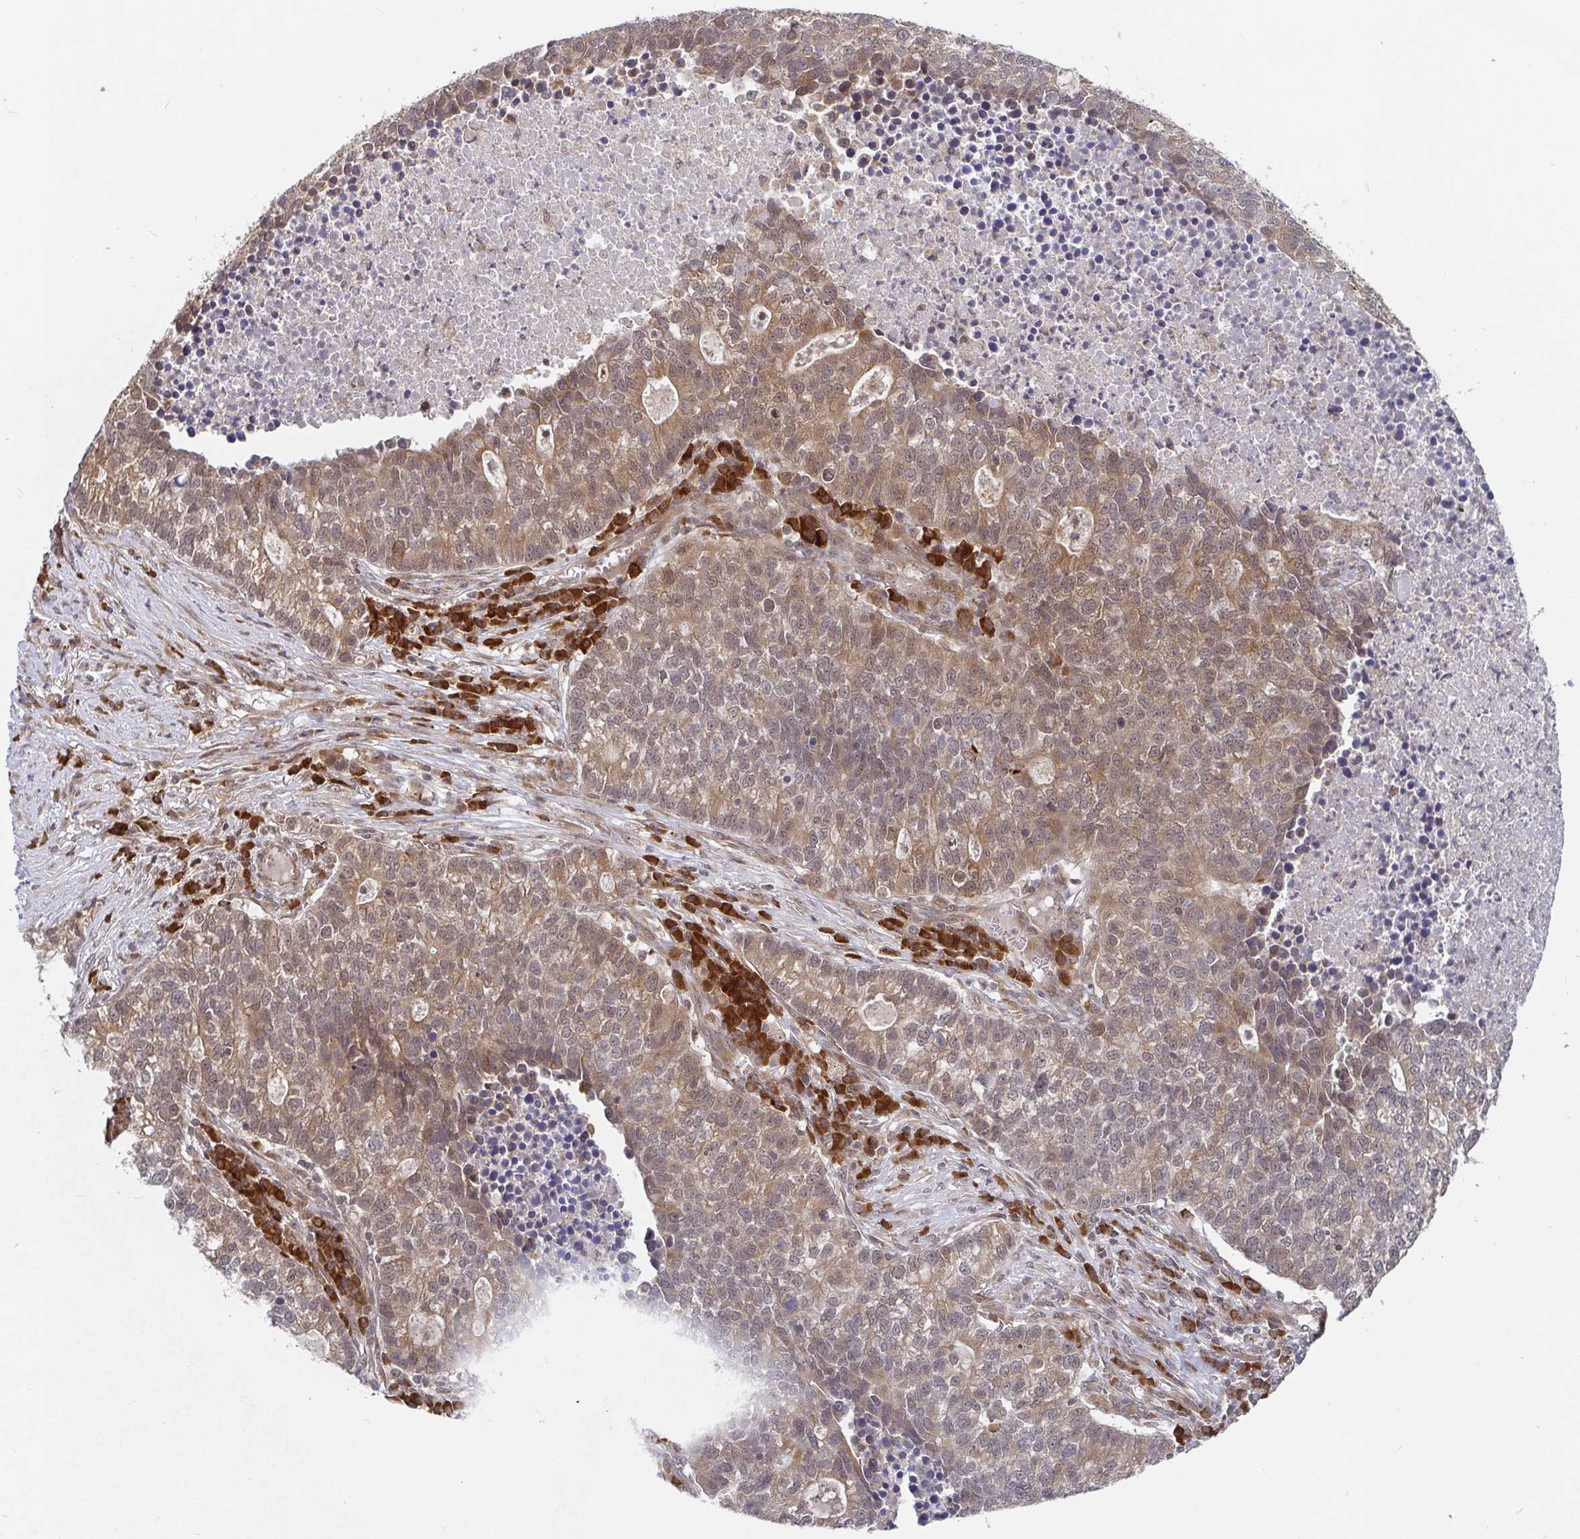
{"staining": {"intensity": "moderate", "quantity": "25%-75%", "location": "cytoplasmic/membranous"}, "tissue": "lung cancer", "cell_type": "Tumor cells", "image_type": "cancer", "snomed": [{"axis": "morphology", "description": "Adenocarcinoma, NOS"}, {"axis": "topography", "description": "Lung"}], "caption": "Immunohistochemistry image of adenocarcinoma (lung) stained for a protein (brown), which reveals medium levels of moderate cytoplasmic/membranous staining in approximately 25%-75% of tumor cells.", "gene": "ALG1", "patient": {"sex": "male", "age": 57}}